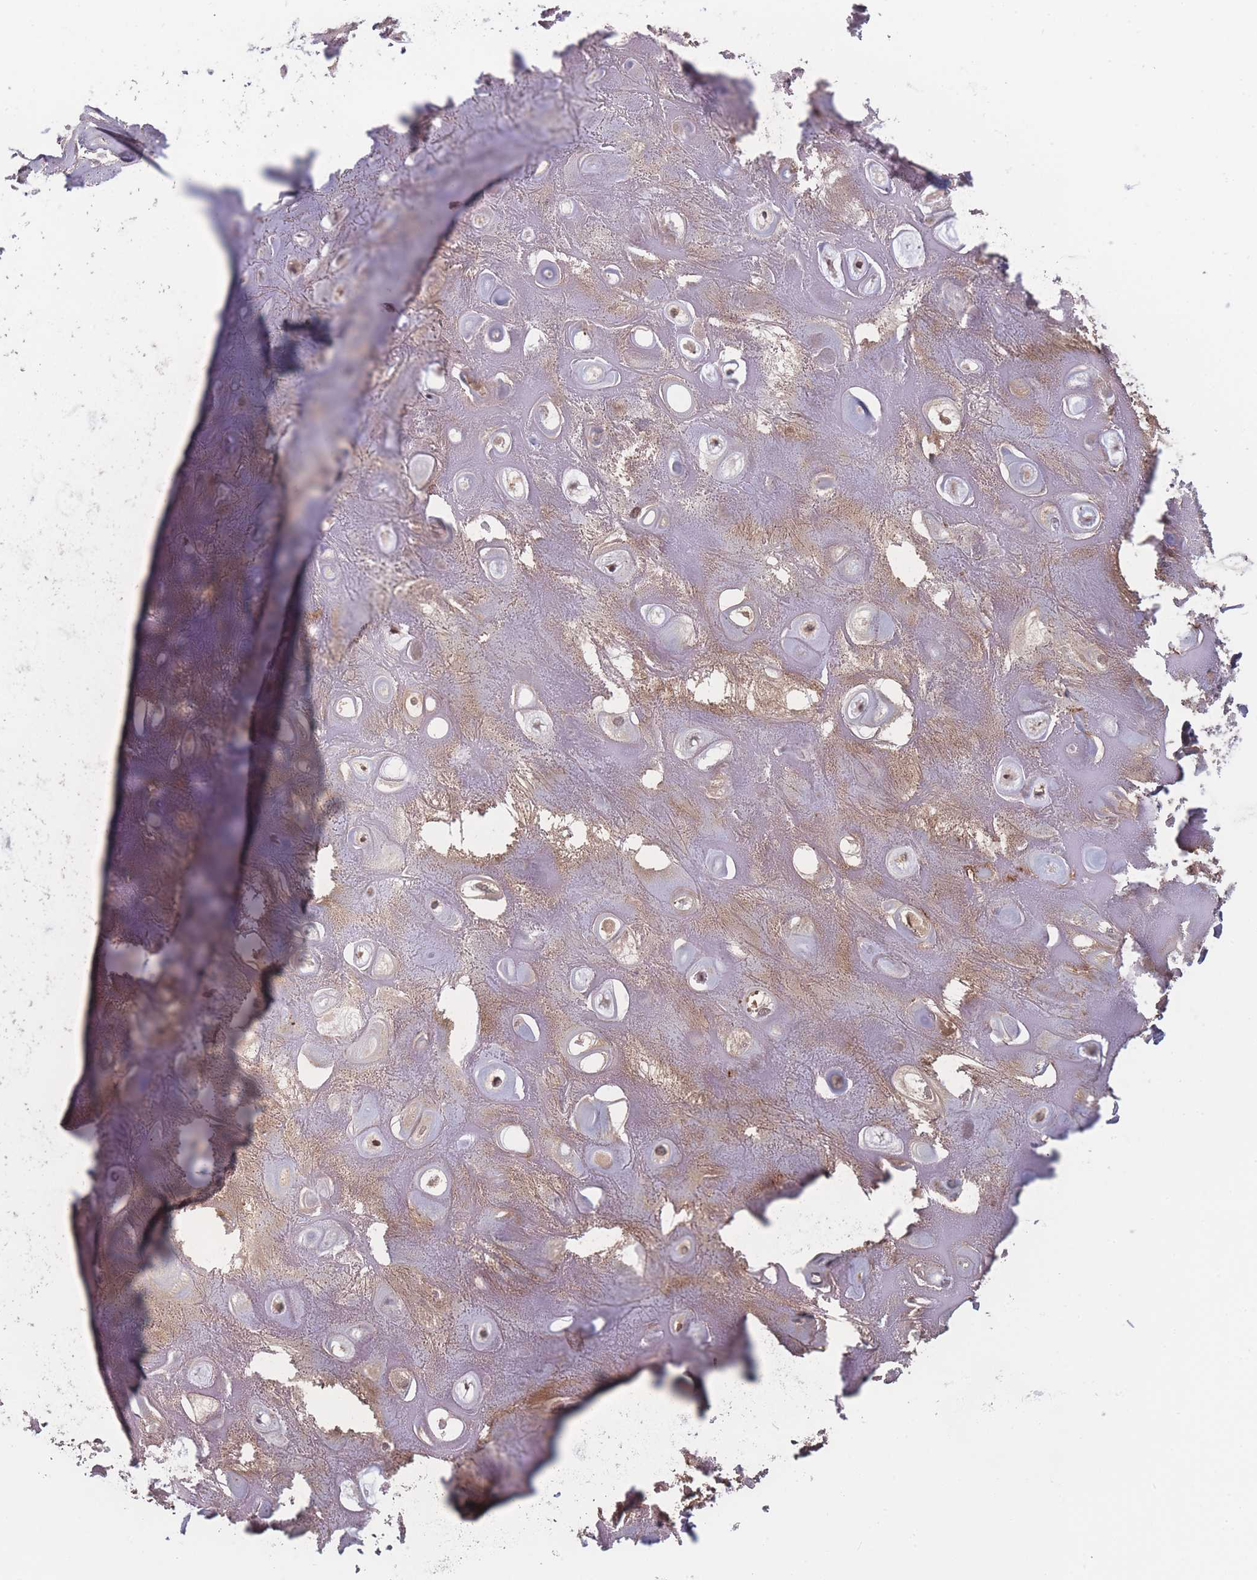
{"staining": {"intensity": "moderate", "quantity": ">75%", "location": "cytoplasmic/membranous"}, "tissue": "adipose tissue", "cell_type": "Adipocytes", "image_type": "normal", "snomed": [{"axis": "morphology", "description": "Normal tissue, NOS"}, {"axis": "topography", "description": "Cartilage tissue"}], "caption": "High-magnification brightfield microscopy of benign adipose tissue stained with DAB (3,3'-diaminobenzidine) (brown) and counterstained with hematoxylin (blue). adipocytes exhibit moderate cytoplasmic/membranous expression is present in about>75% of cells.", "gene": "TMEM232", "patient": {"sex": "male", "age": 81}}